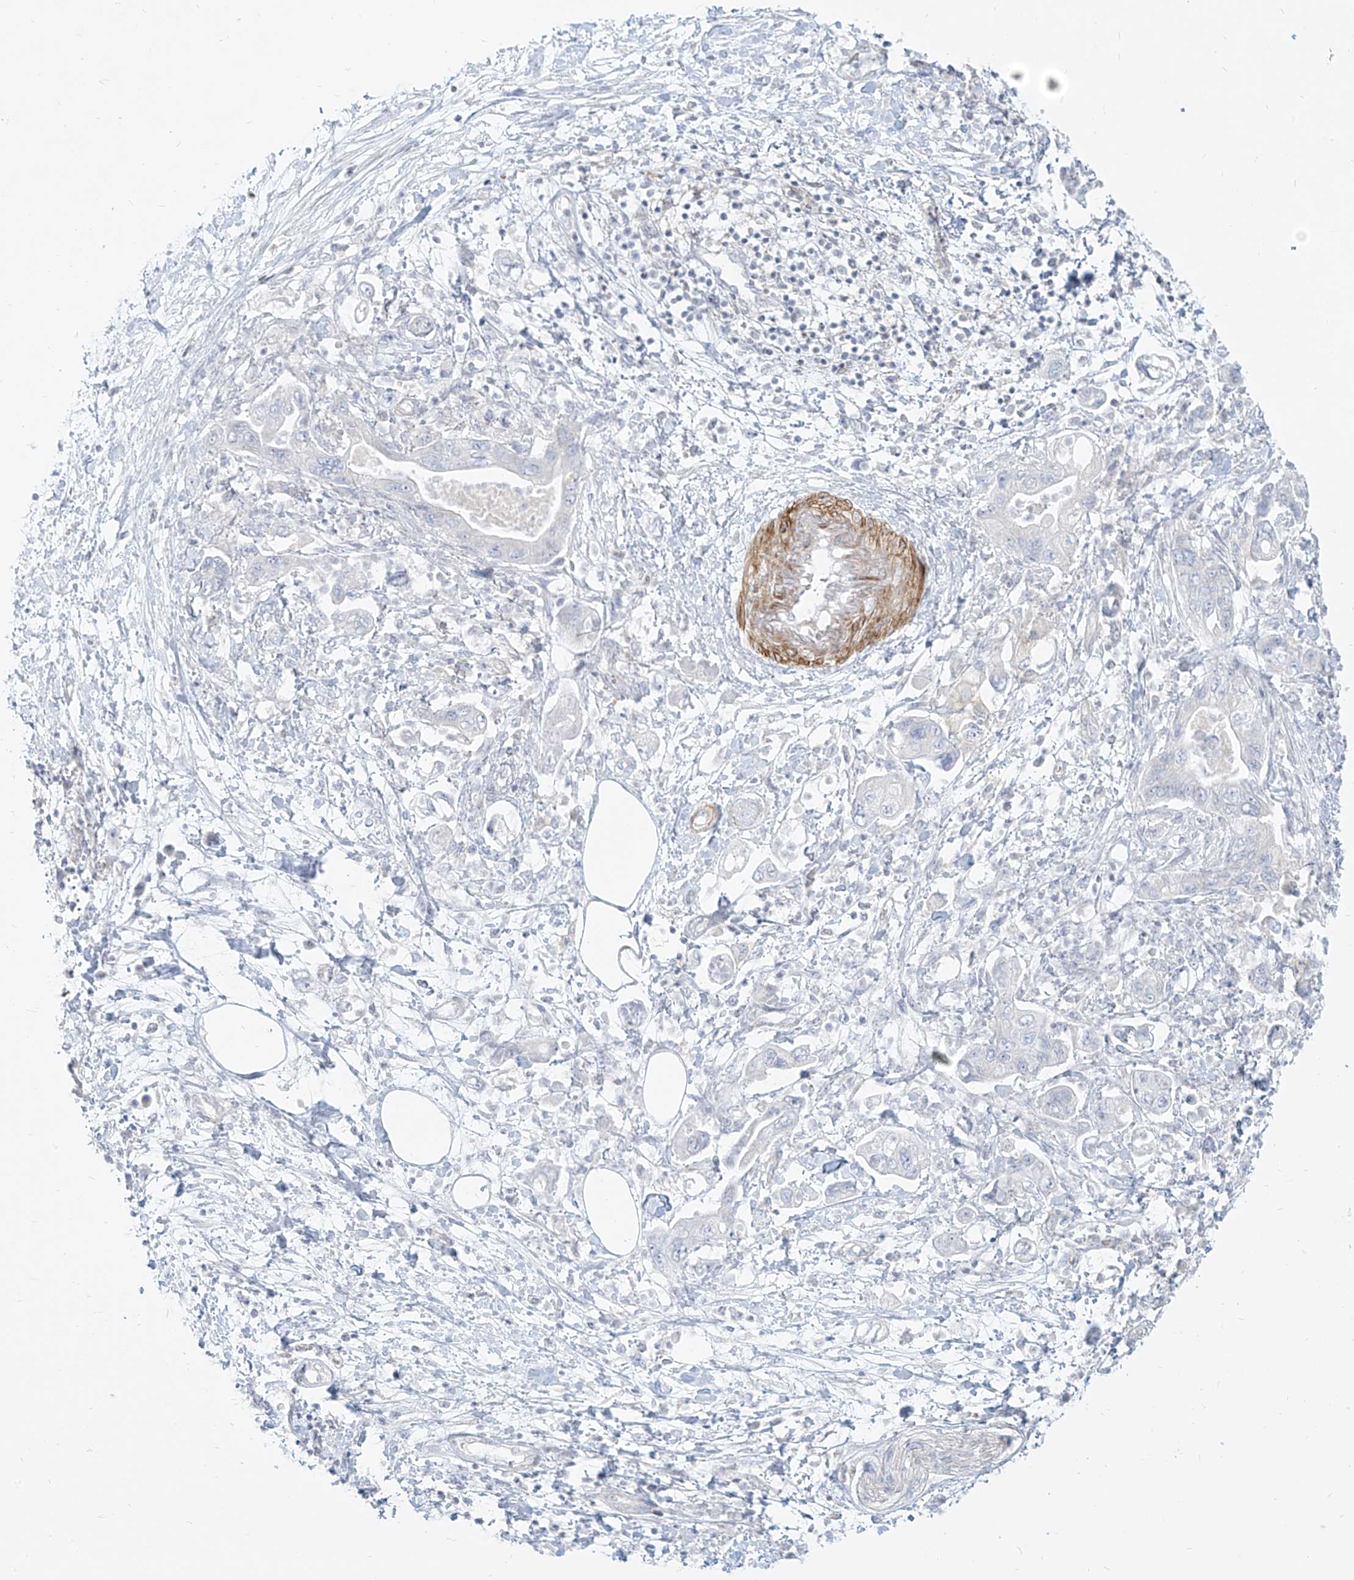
{"staining": {"intensity": "negative", "quantity": "none", "location": "none"}, "tissue": "pancreatic cancer", "cell_type": "Tumor cells", "image_type": "cancer", "snomed": [{"axis": "morphology", "description": "Adenocarcinoma, NOS"}, {"axis": "topography", "description": "Pancreas"}], "caption": "This is a image of immunohistochemistry staining of pancreatic cancer, which shows no staining in tumor cells. The staining is performed using DAB (3,3'-diaminobenzidine) brown chromogen with nuclei counter-stained in using hematoxylin.", "gene": "ITPKB", "patient": {"sex": "female", "age": 73}}